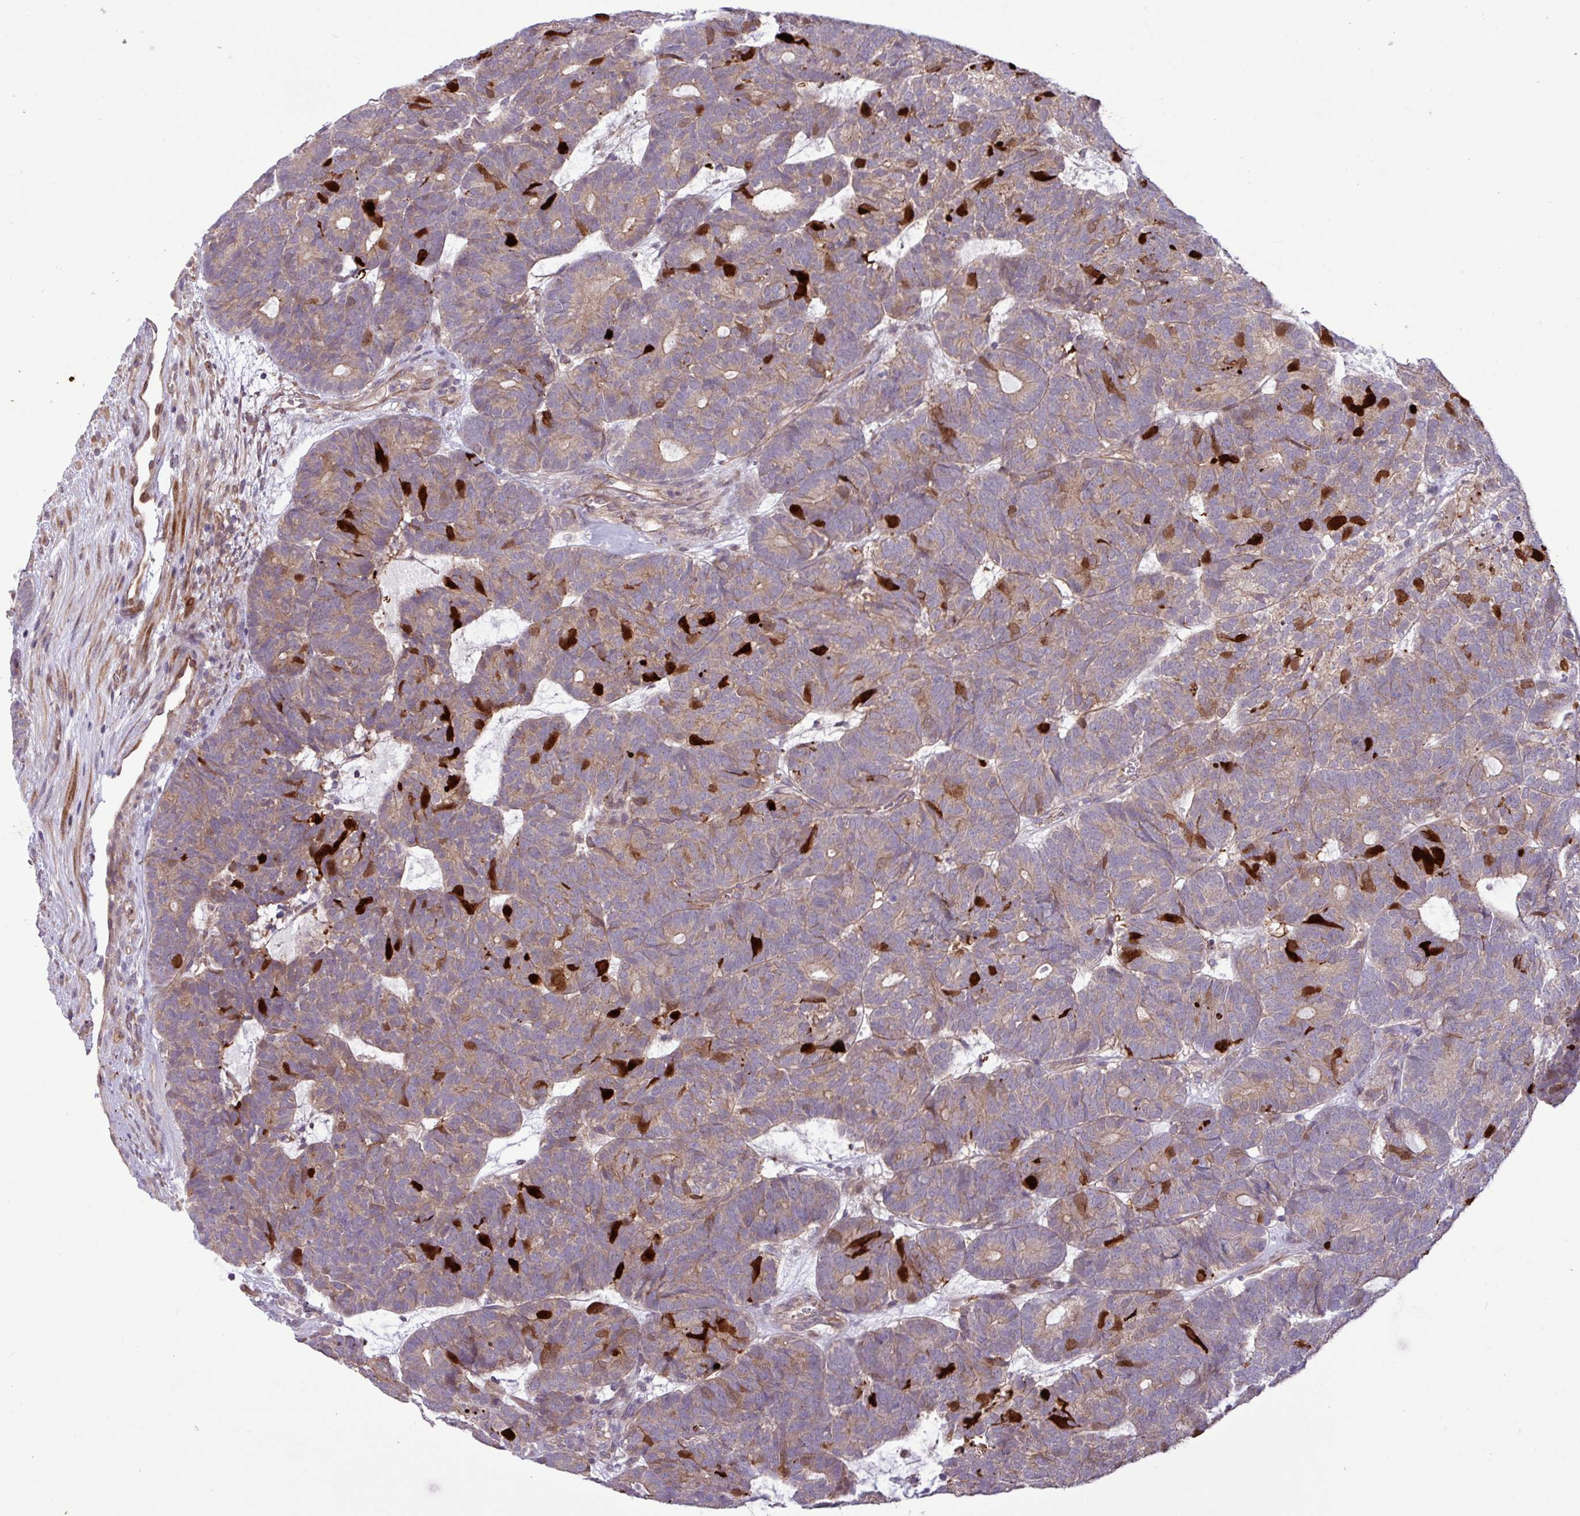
{"staining": {"intensity": "strong", "quantity": "<25%", "location": "cytoplasmic/membranous"}, "tissue": "head and neck cancer", "cell_type": "Tumor cells", "image_type": "cancer", "snomed": [{"axis": "morphology", "description": "Adenocarcinoma, NOS"}, {"axis": "topography", "description": "Head-Neck"}], "caption": "A micrograph showing strong cytoplasmic/membranous positivity in about <25% of tumor cells in head and neck cancer (adenocarcinoma), as visualized by brown immunohistochemical staining.", "gene": "CNTRL", "patient": {"sex": "female", "age": 81}}